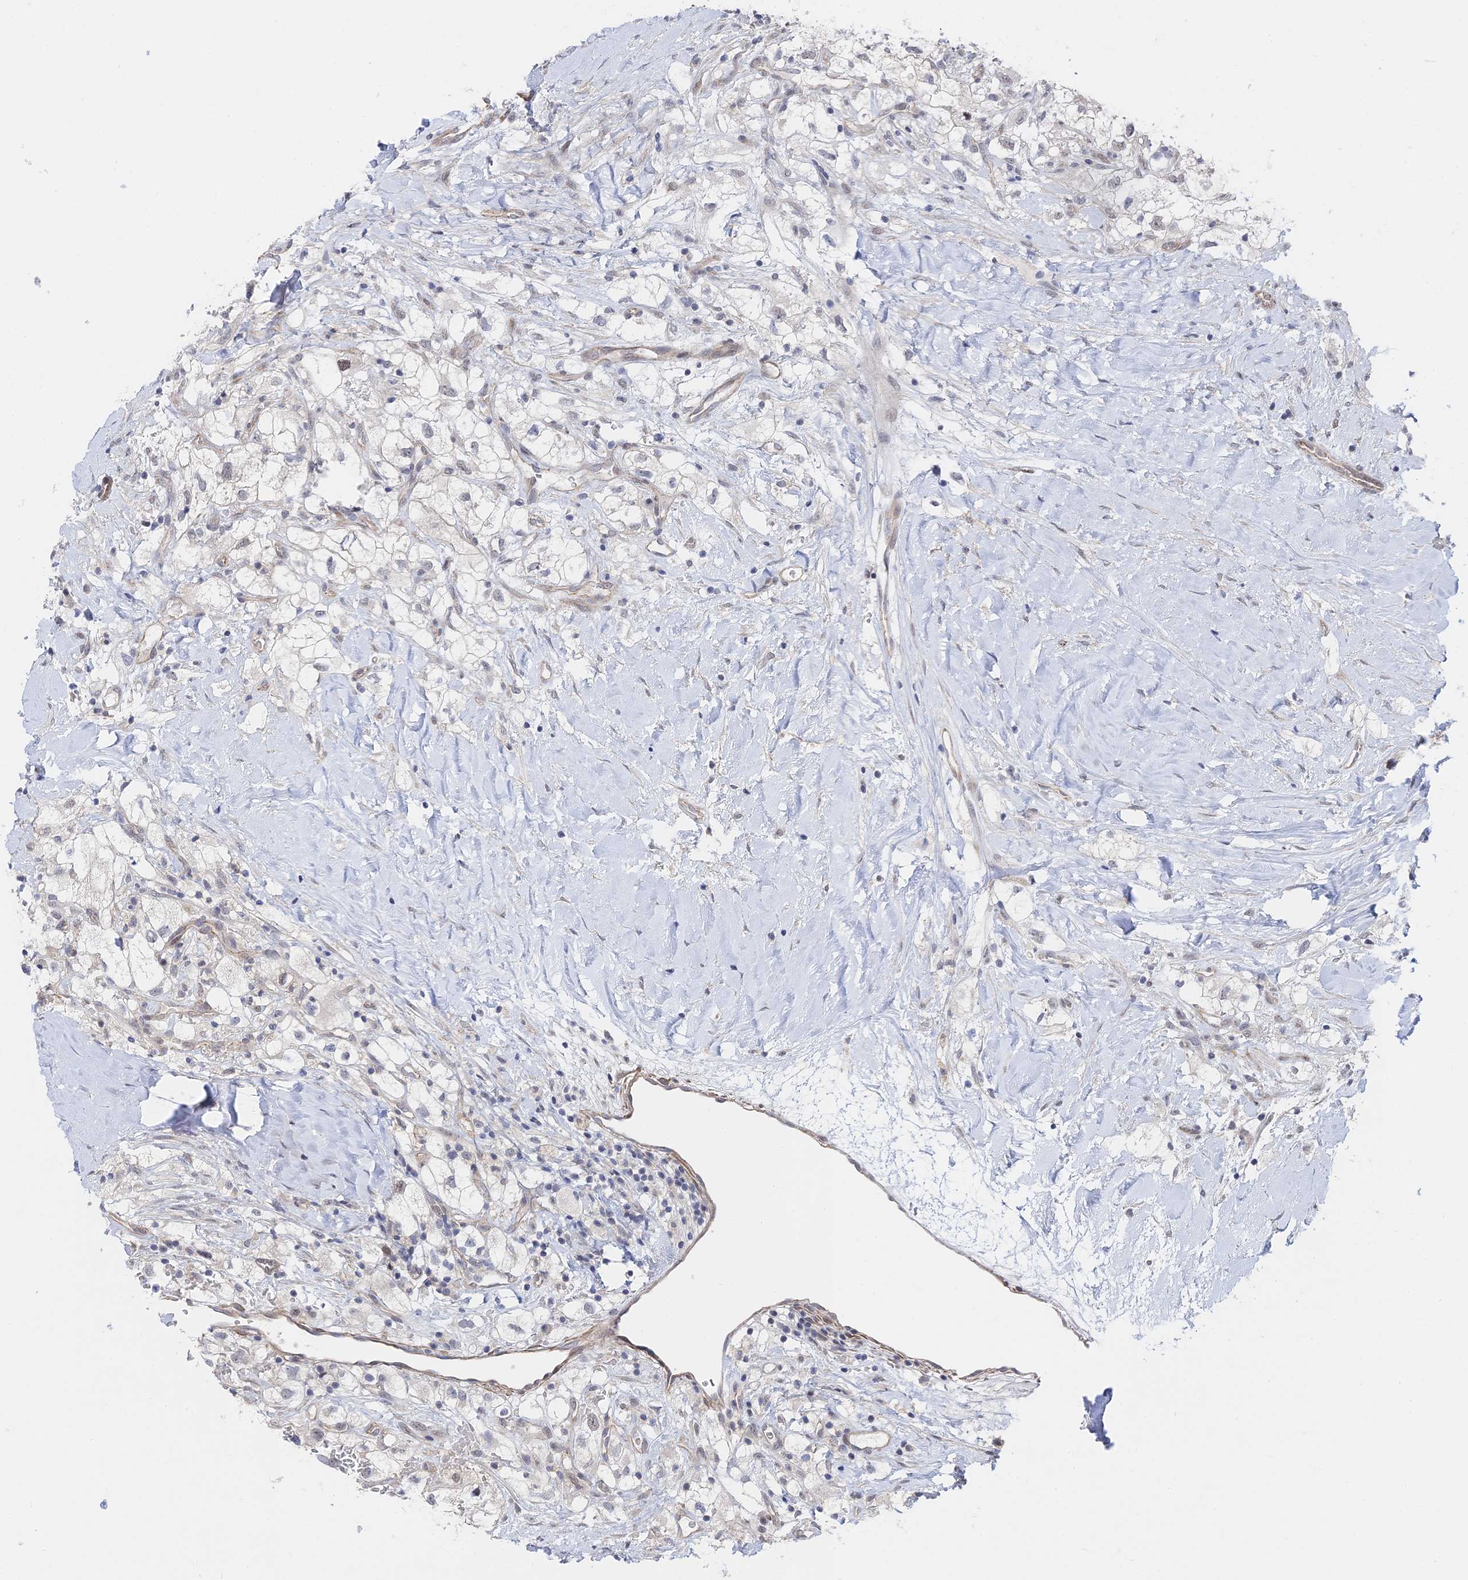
{"staining": {"intensity": "weak", "quantity": "<25%", "location": "nuclear"}, "tissue": "renal cancer", "cell_type": "Tumor cells", "image_type": "cancer", "snomed": [{"axis": "morphology", "description": "Adenocarcinoma, NOS"}, {"axis": "topography", "description": "Kidney"}], "caption": "The image shows no staining of tumor cells in adenocarcinoma (renal).", "gene": "CFAP92", "patient": {"sex": "male", "age": 59}}